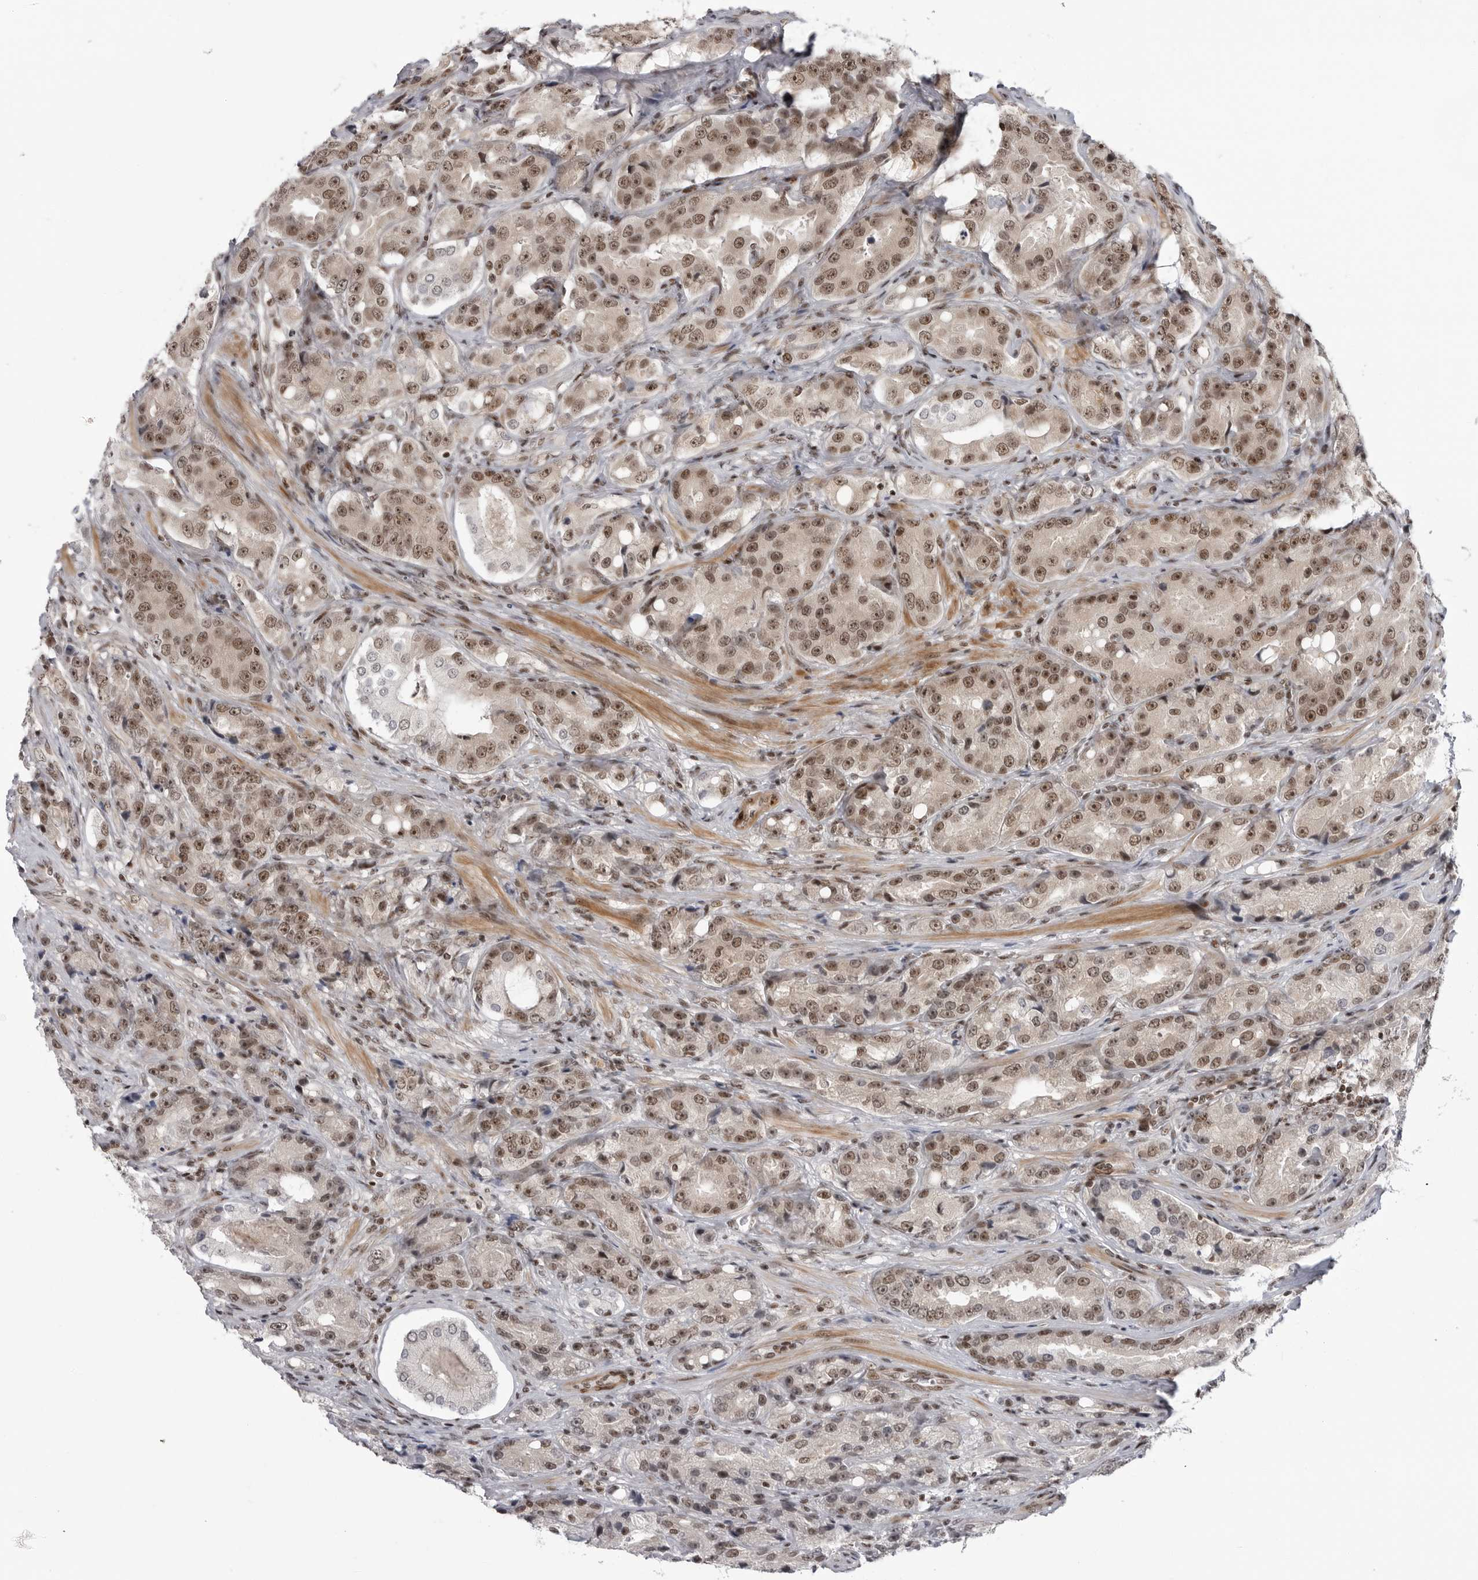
{"staining": {"intensity": "moderate", "quantity": ">75%", "location": "nuclear"}, "tissue": "prostate cancer", "cell_type": "Tumor cells", "image_type": "cancer", "snomed": [{"axis": "morphology", "description": "Adenocarcinoma, High grade"}, {"axis": "topography", "description": "Prostate"}], "caption": "The micrograph demonstrates a brown stain indicating the presence of a protein in the nuclear of tumor cells in prostate cancer (high-grade adenocarcinoma).", "gene": "TRIM66", "patient": {"sex": "male", "age": 60}}